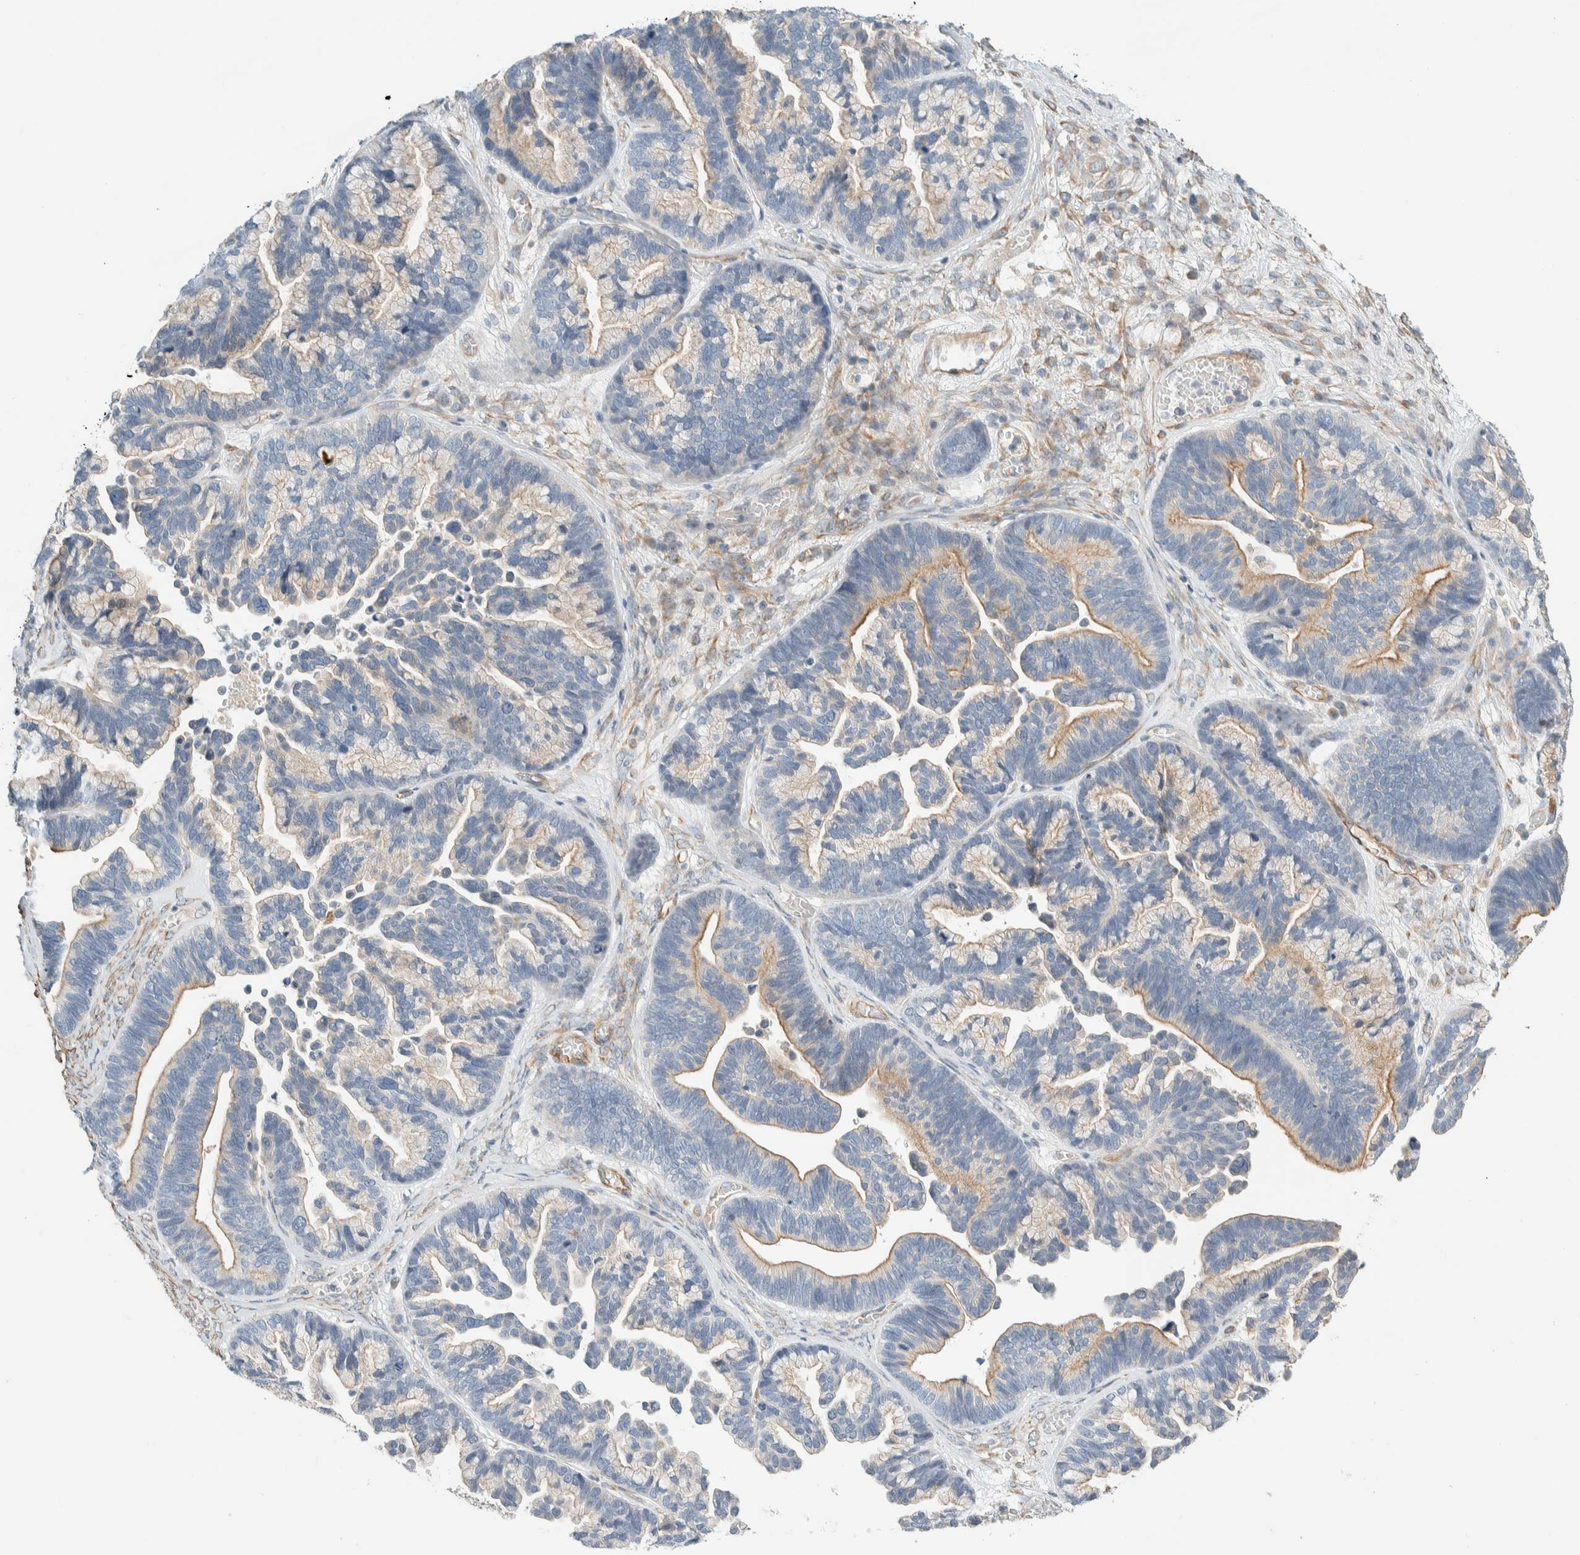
{"staining": {"intensity": "moderate", "quantity": "<25%", "location": "cytoplasmic/membranous"}, "tissue": "ovarian cancer", "cell_type": "Tumor cells", "image_type": "cancer", "snomed": [{"axis": "morphology", "description": "Cystadenocarcinoma, serous, NOS"}, {"axis": "topography", "description": "Ovary"}], "caption": "Immunohistochemical staining of human ovarian serous cystadenocarcinoma shows low levels of moderate cytoplasmic/membranous positivity in about <25% of tumor cells.", "gene": "CDR2", "patient": {"sex": "female", "age": 56}}